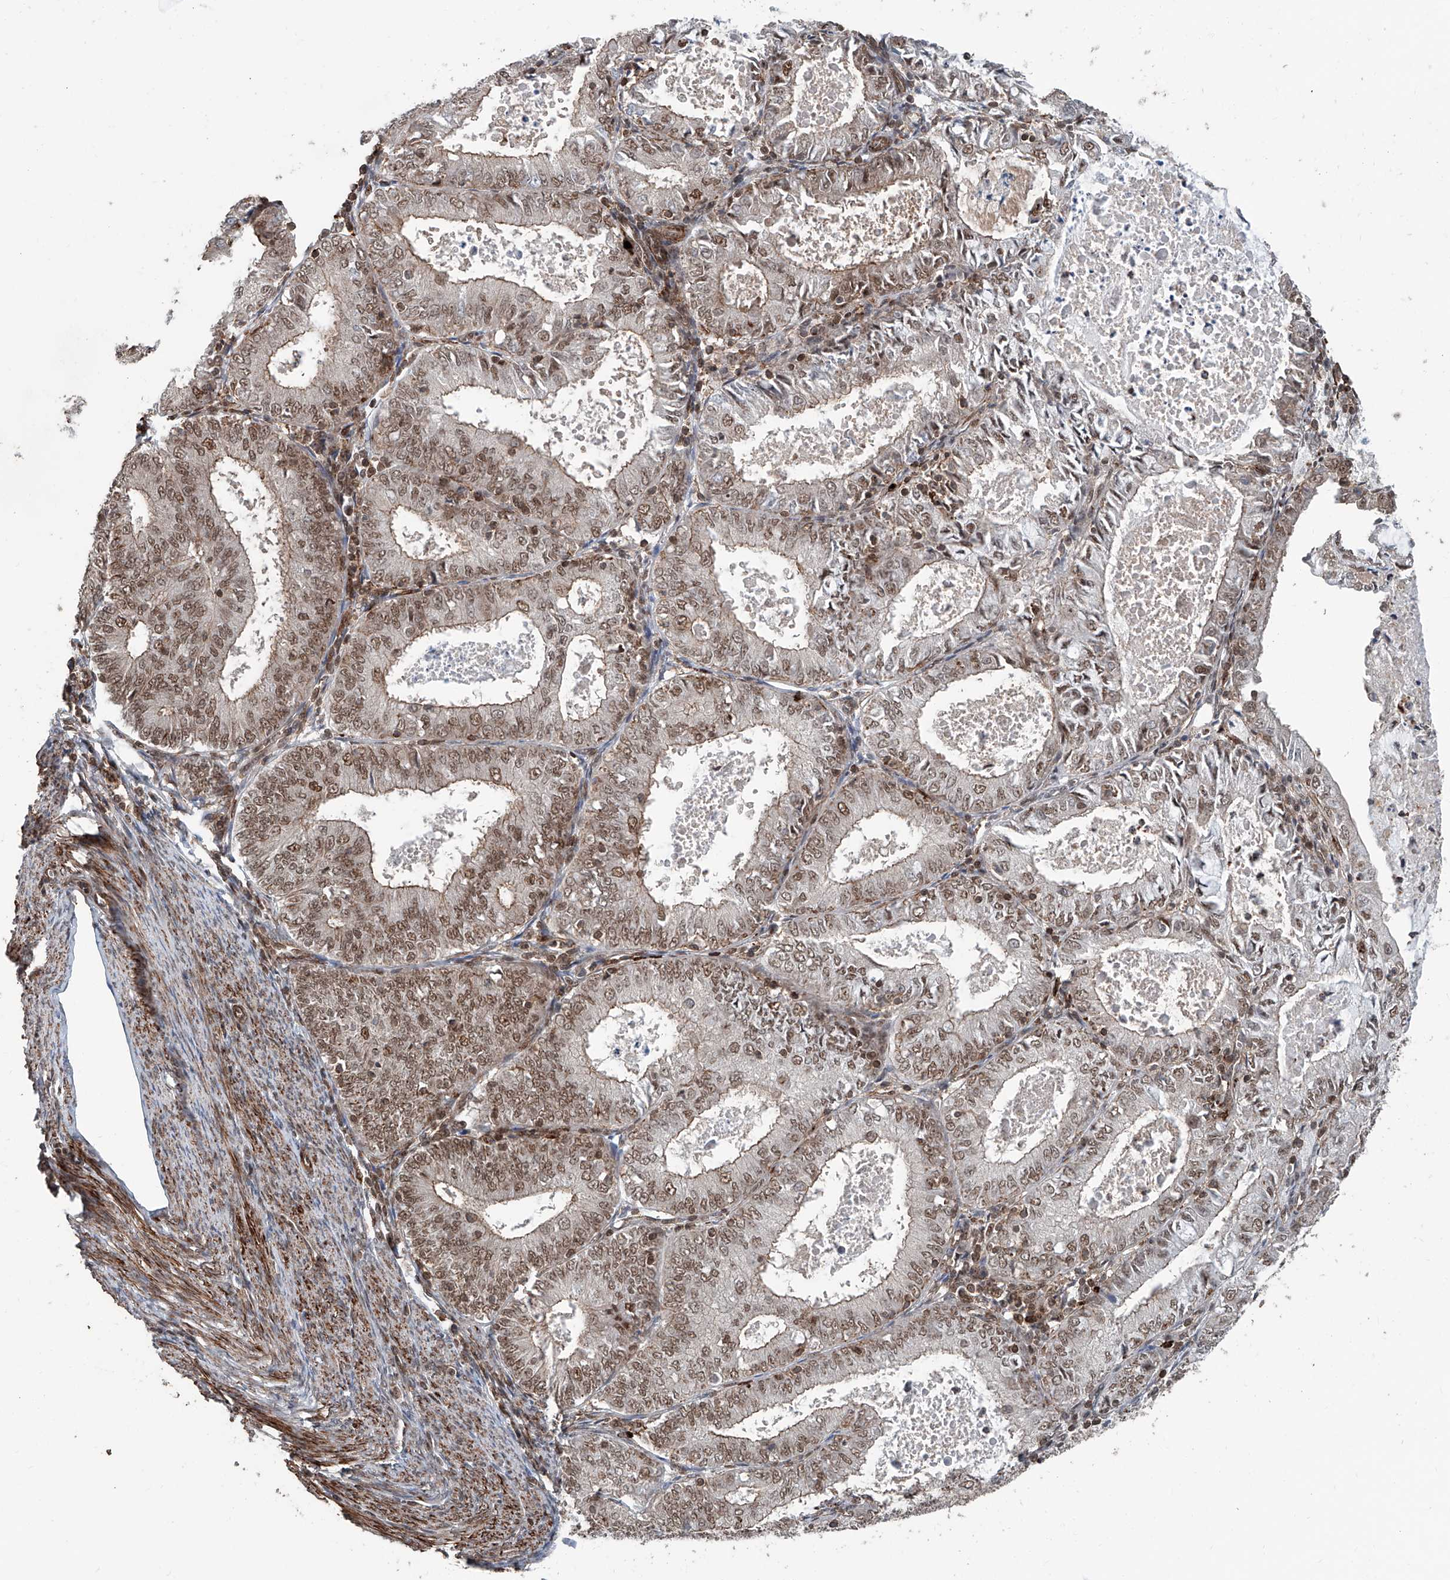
{"staining": {"intensity": "moderate", "quantity": "25%-75%", "location": "cytoplasmic/membranous,nuclear"}, "tissue": "endometrial cancer", "cell_type": "Tumor cells", "image_type": "cancer", "snomed": [{"axis": "morphology", "description": "Adenocarcinoma, NOS"}, {"axis": "topography", "description": "Endometrium"}], "caption": "Moderate cytoplasmic/membranous and nuclear positivity is identified in about 25%-75% of tumor cells in endometrial cancer (adenocarcinoma).", "gene": "SDE2", "patient": {"sex": "female", "age": 57}}